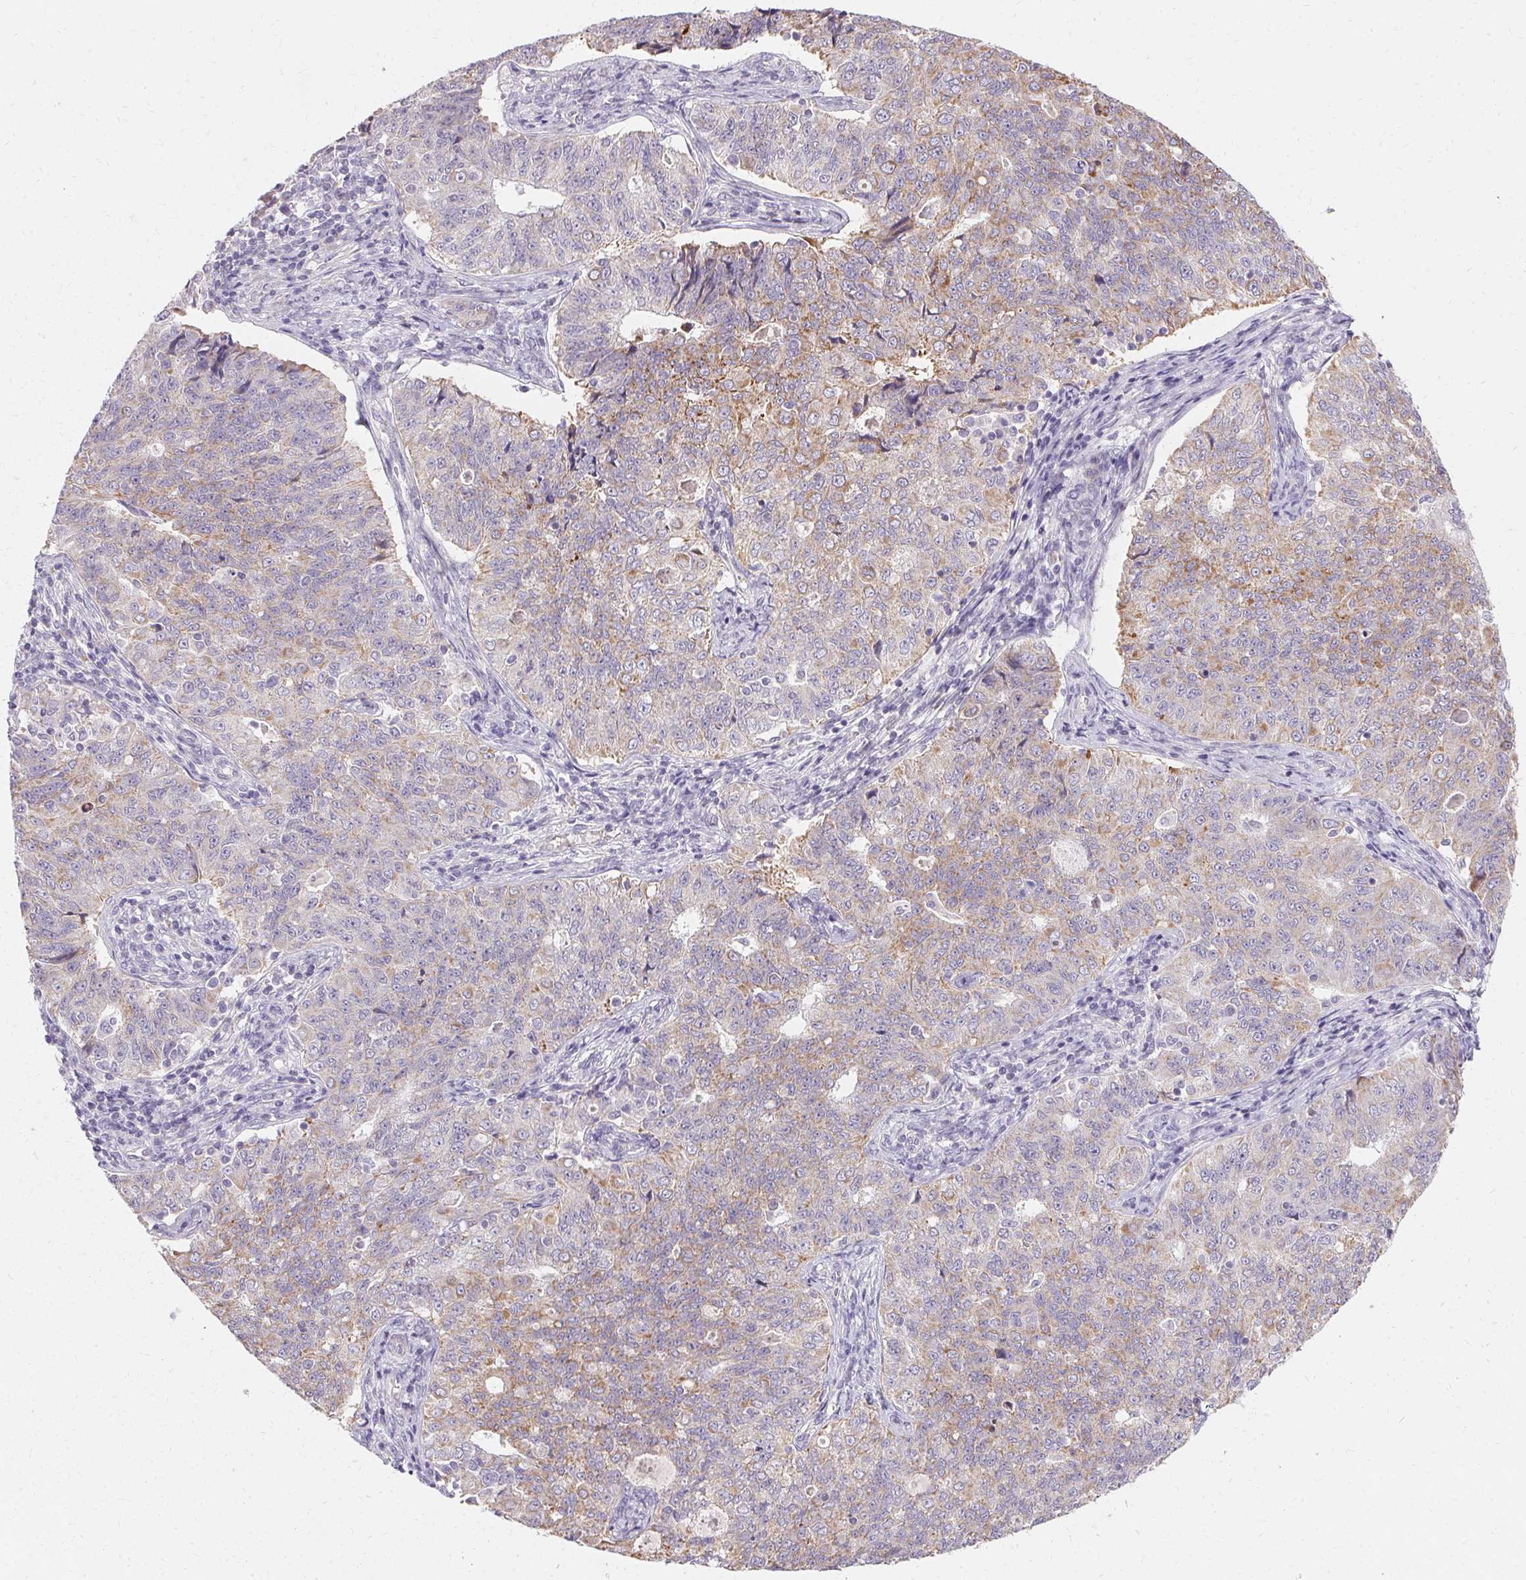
{"staining": {"intensity": "weak", "quantity": "25%-75%", "location": "cytoplasmic/membranous"}, "tissue": "endometrial cancer", "cell_type": "Tumor cells", "image_type": "cancer", "snomed": [{"axis": "morphology", "description": "Adenocarcinoma, NOS"}, {"axis": "topography", "description": "Endometrium"}], "caption": "A brown stain labels weak cytoplasmic/membranous expression of a protein in human endometrial cancer (adenocarcinoma) tumor cells.", "gene": "TRIP13", "patient": {"sex": "female", "age": 43}}